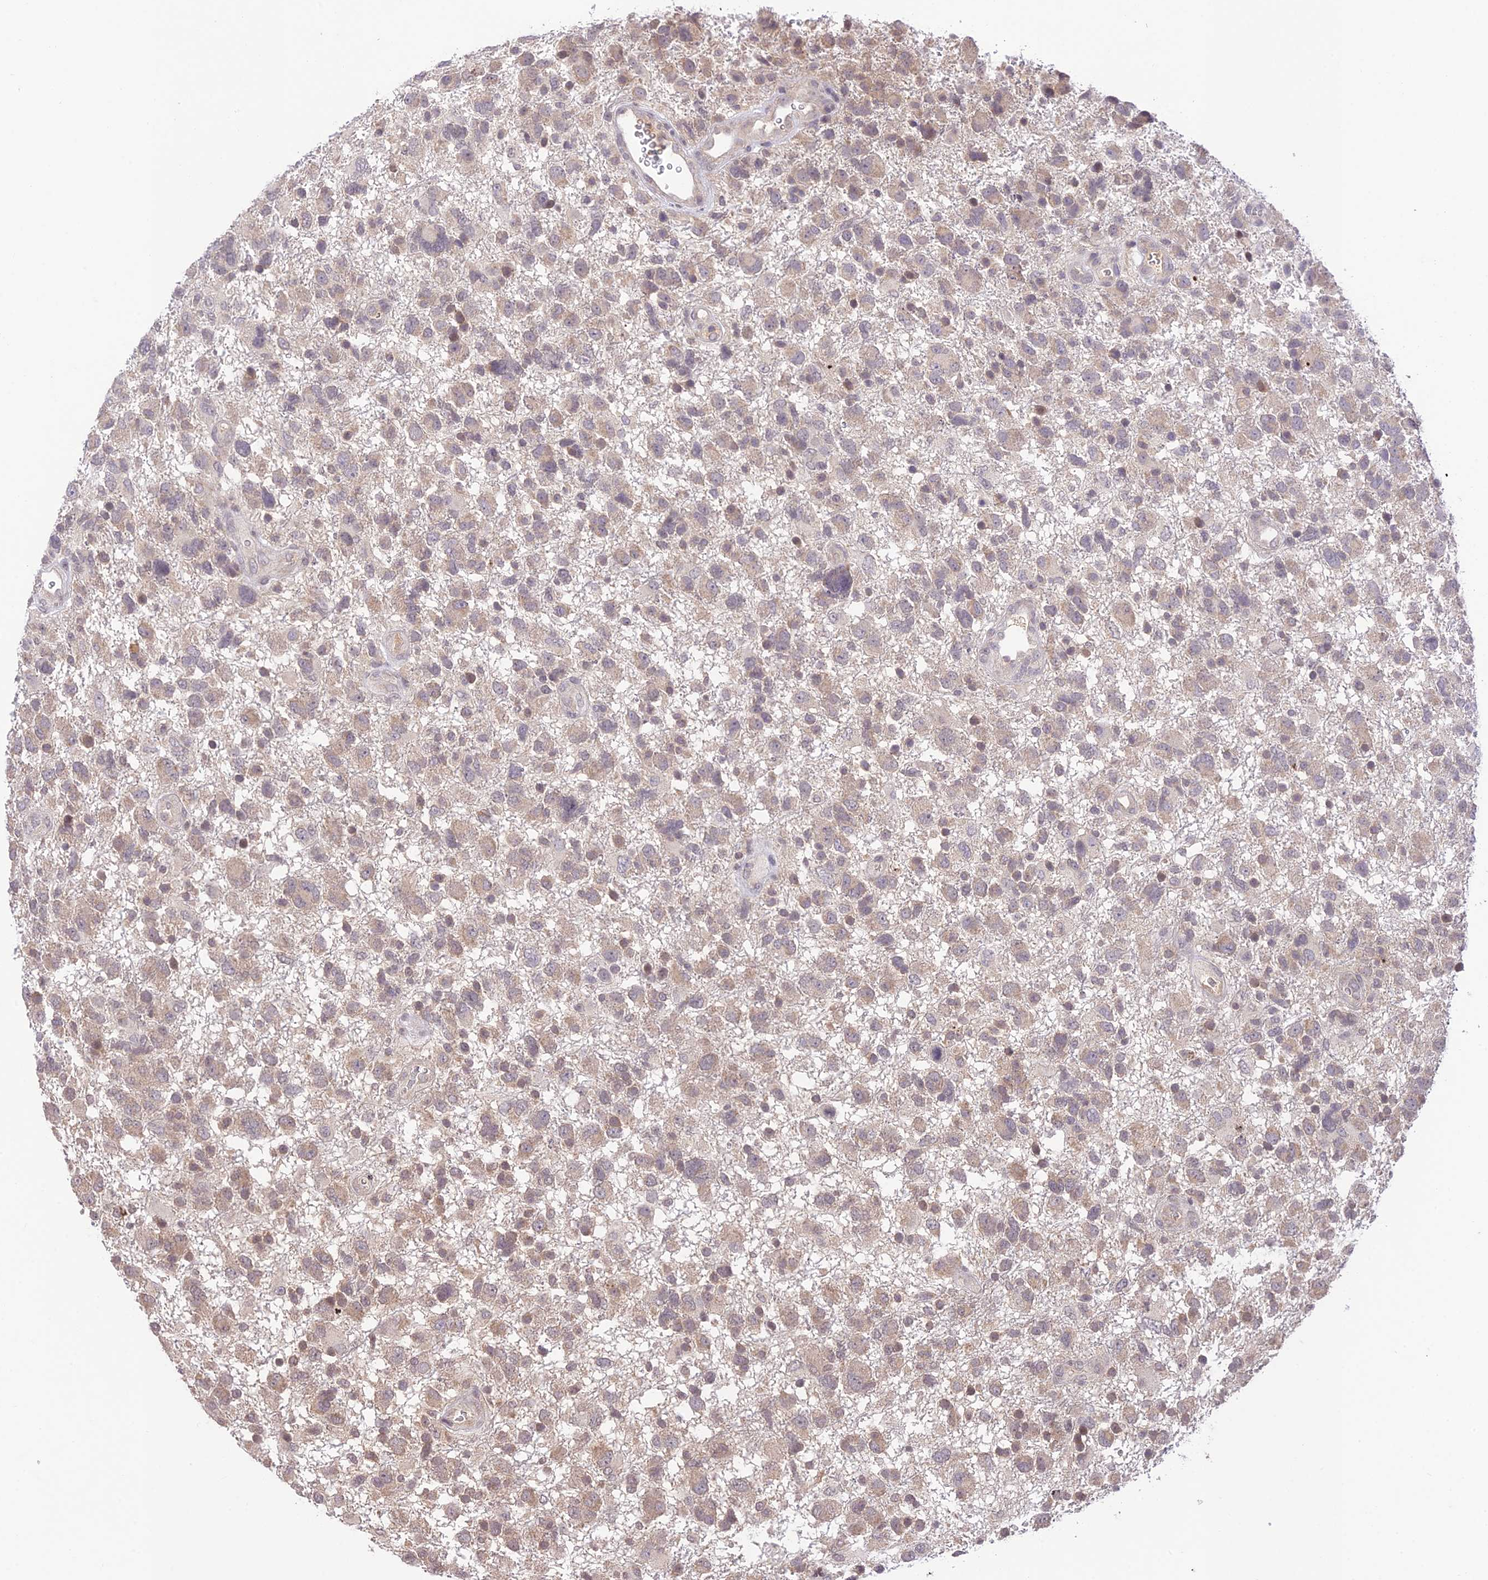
{"staining": {"intensity": "weak", "quantity": "25%-75%", "location": "cytoplasmic/membranous,nuclear"}, "tissue": "glioma", "cell_type": "Tumor cells", "image_type": "cancer", "snomed": [{"axis": "morphology", "description": "Glioma, malignant, High grade"}, {"axis": "topography", "description": "Brain"}], "caption": "Glioma was stained to show a protein in brown. There is low levels of weak cytoplasmic/membranous and nuclear staining in approximately 25%-75% of tumor cells.", "gene": "TEKT1", "patient": {"sex": "male", "age": 61}}